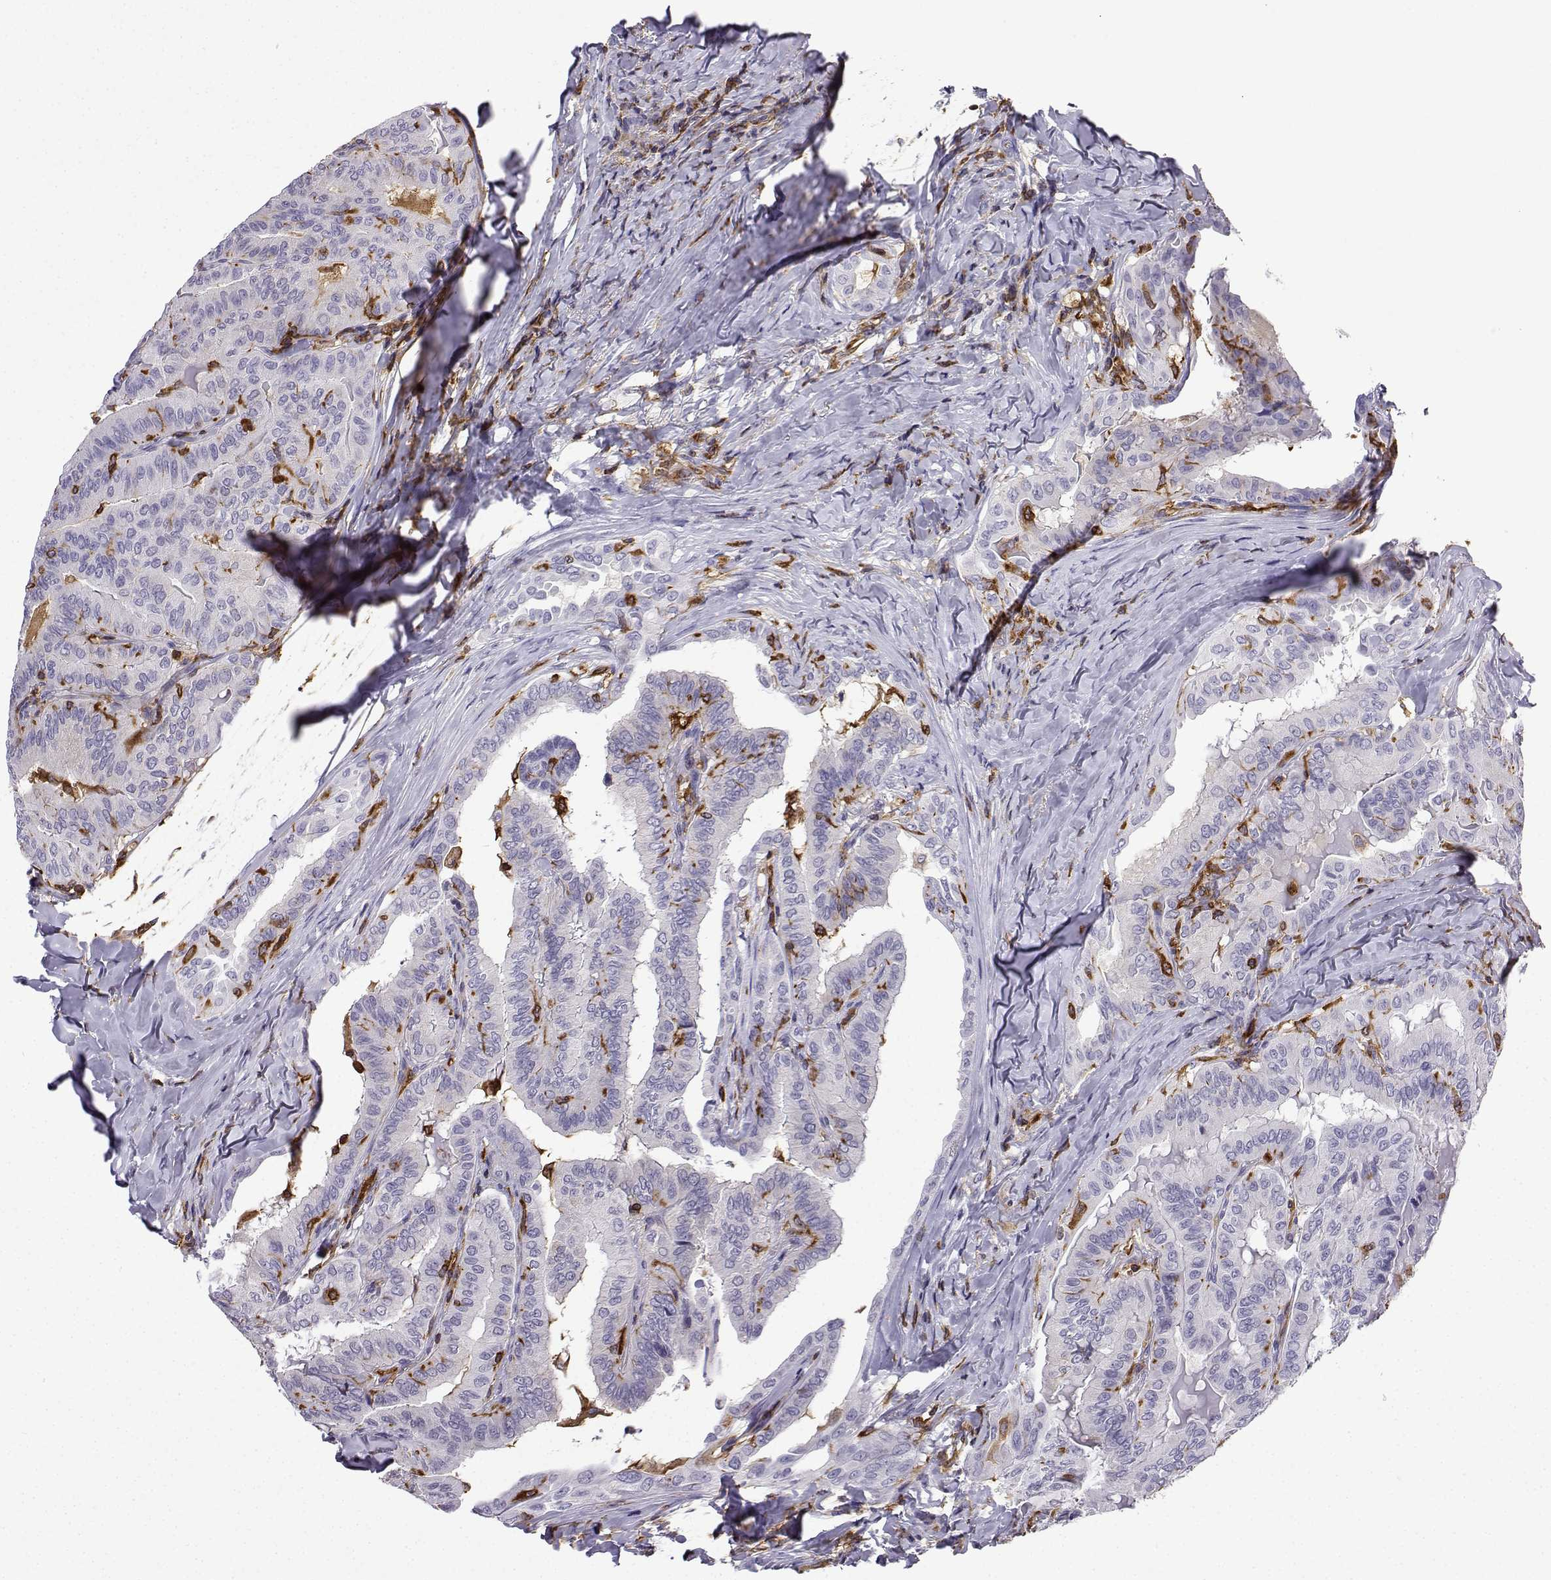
{"staining": {"intensity": "negative", "quantity": "none", "location": "none"}, "tissue": "thyroid cancer", "cell_type": "Tumor cells", "image_type": "cancer", "snomed": [{"axis": "morphology", "description": "Papillary adenocarcinoma, NOS"}, {"axis": "topography", "description": "Thyroid gland"}], "caption": "DAB (3,3'-diaminobenzidine) immunohistochemical staining of human thyroid papillary adenocarcinoma reveals no significant positivity in tumor cells.", "gene": "DOCK10", "patient": {"sex": "female", "age": 68}}